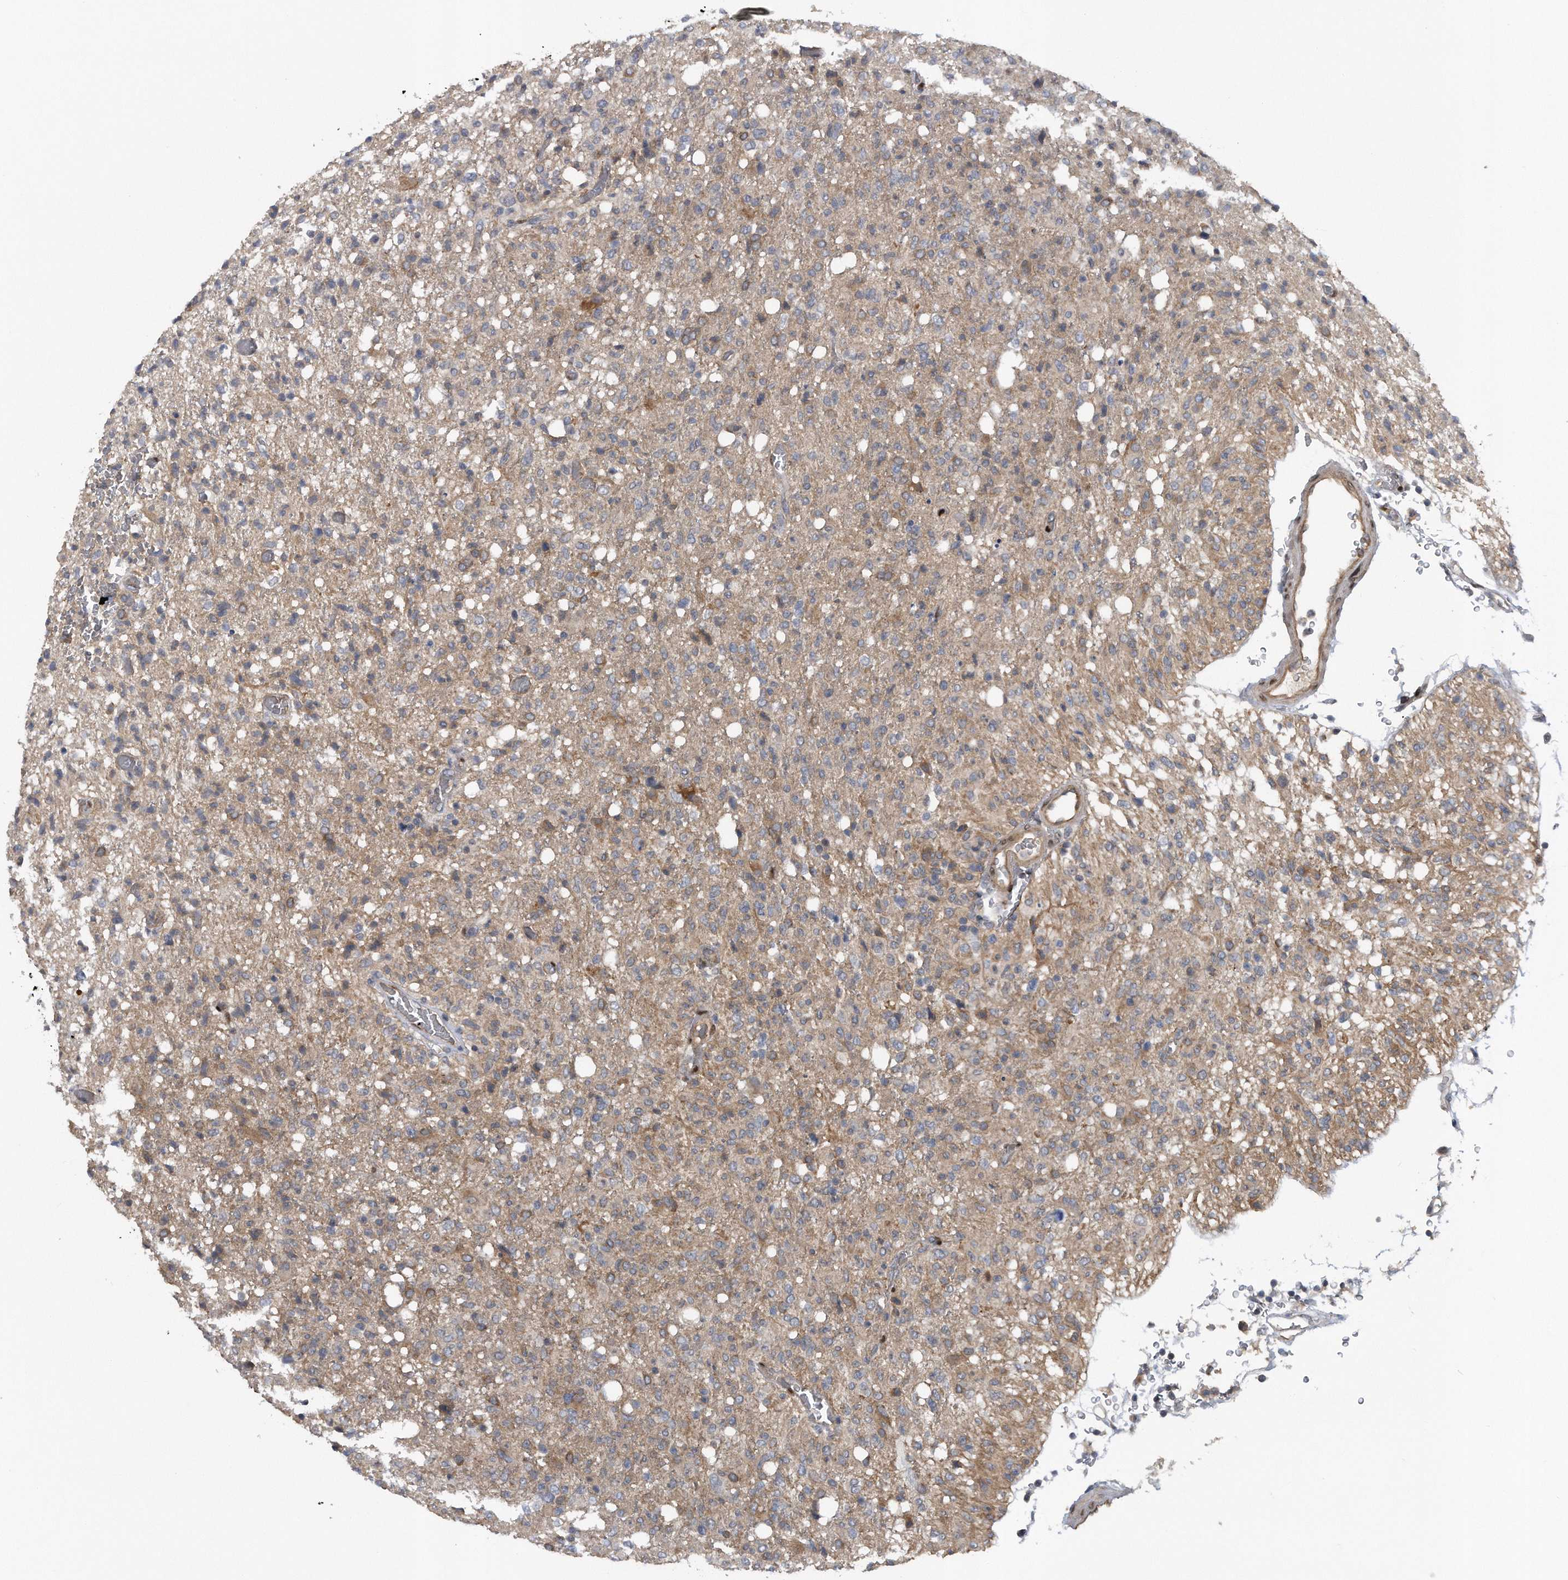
{"staining": {"intensity": "weak", "quantity": ">75%", "location": "cytoplasmic/membranous"}, "tissue": "glioma", "cell_type": "Tumor cells", "image_type": "cancer", "snomed": [{"axis": "morphology", "description": "Glioma, malignant, High grade"}, {"axis": "topography", "description": "Brain"}], "caption": "This image shows immunohistochemistry (IHC) staining of malignant high-grade glioma, with low weak cytoplasmic/membranous expression in approximately >75% of tumor cells.", "gene": "ZNF79", "patient": {"sex": "female", "age": 57}}